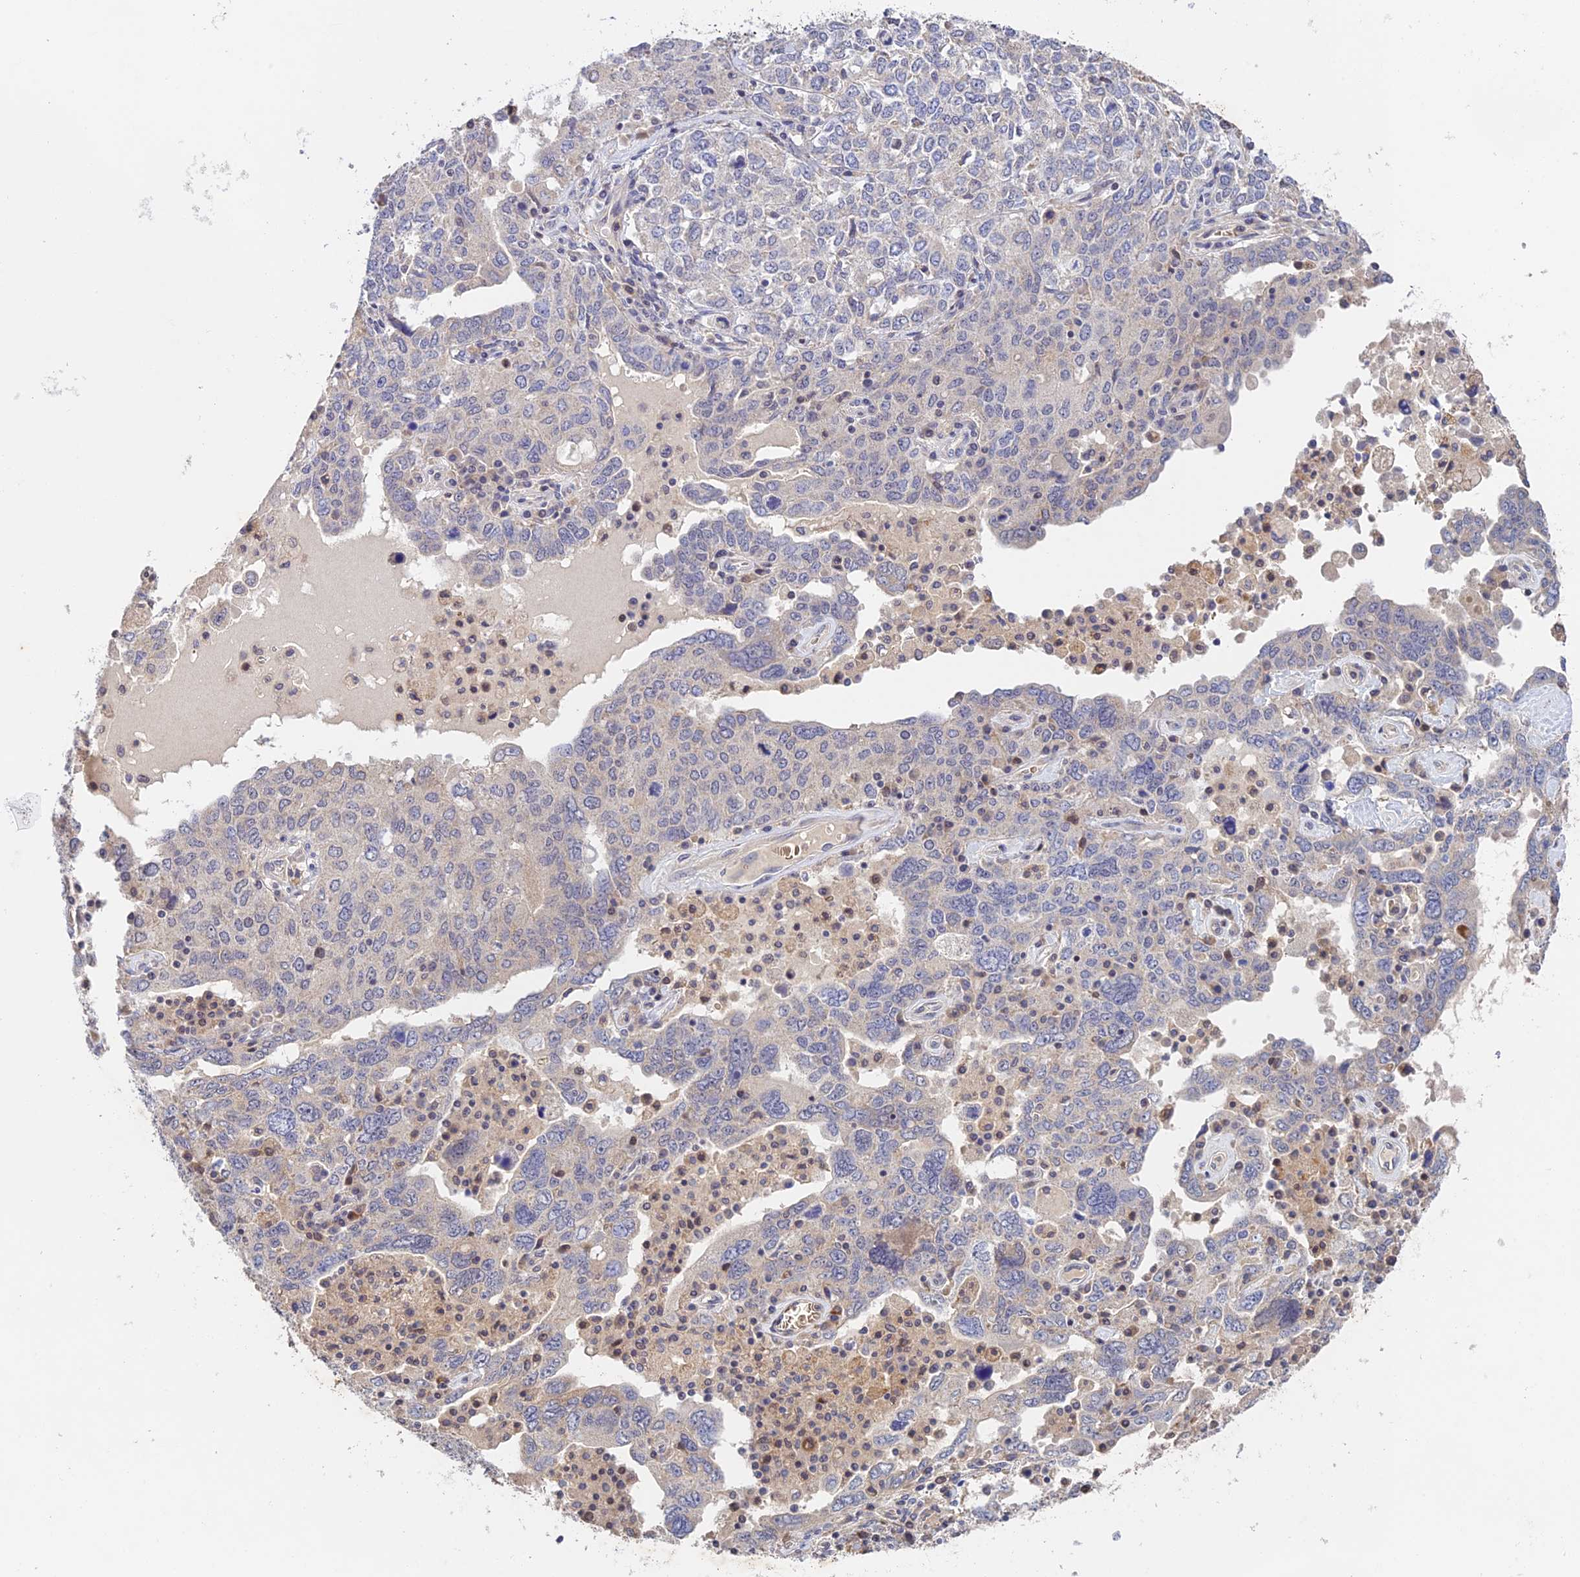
{"staining": {"intensity": "negative", "quantity": "none", "location": "none"}, "tissue": "ovarian cancer", "cell_type": "Tumor cells", "image_type": "cancer", "snomed": [{"axis": "morphology", "description": "Carcinoma, endometroid"}, {"axis": "topography", "description": "Ovary"}], "caption": "The image shows no significant staining in tumor cells of ovarian endometroid carcinoma.", "gene": "CWH43", "patient": {"sex": "female", "age": 62}}